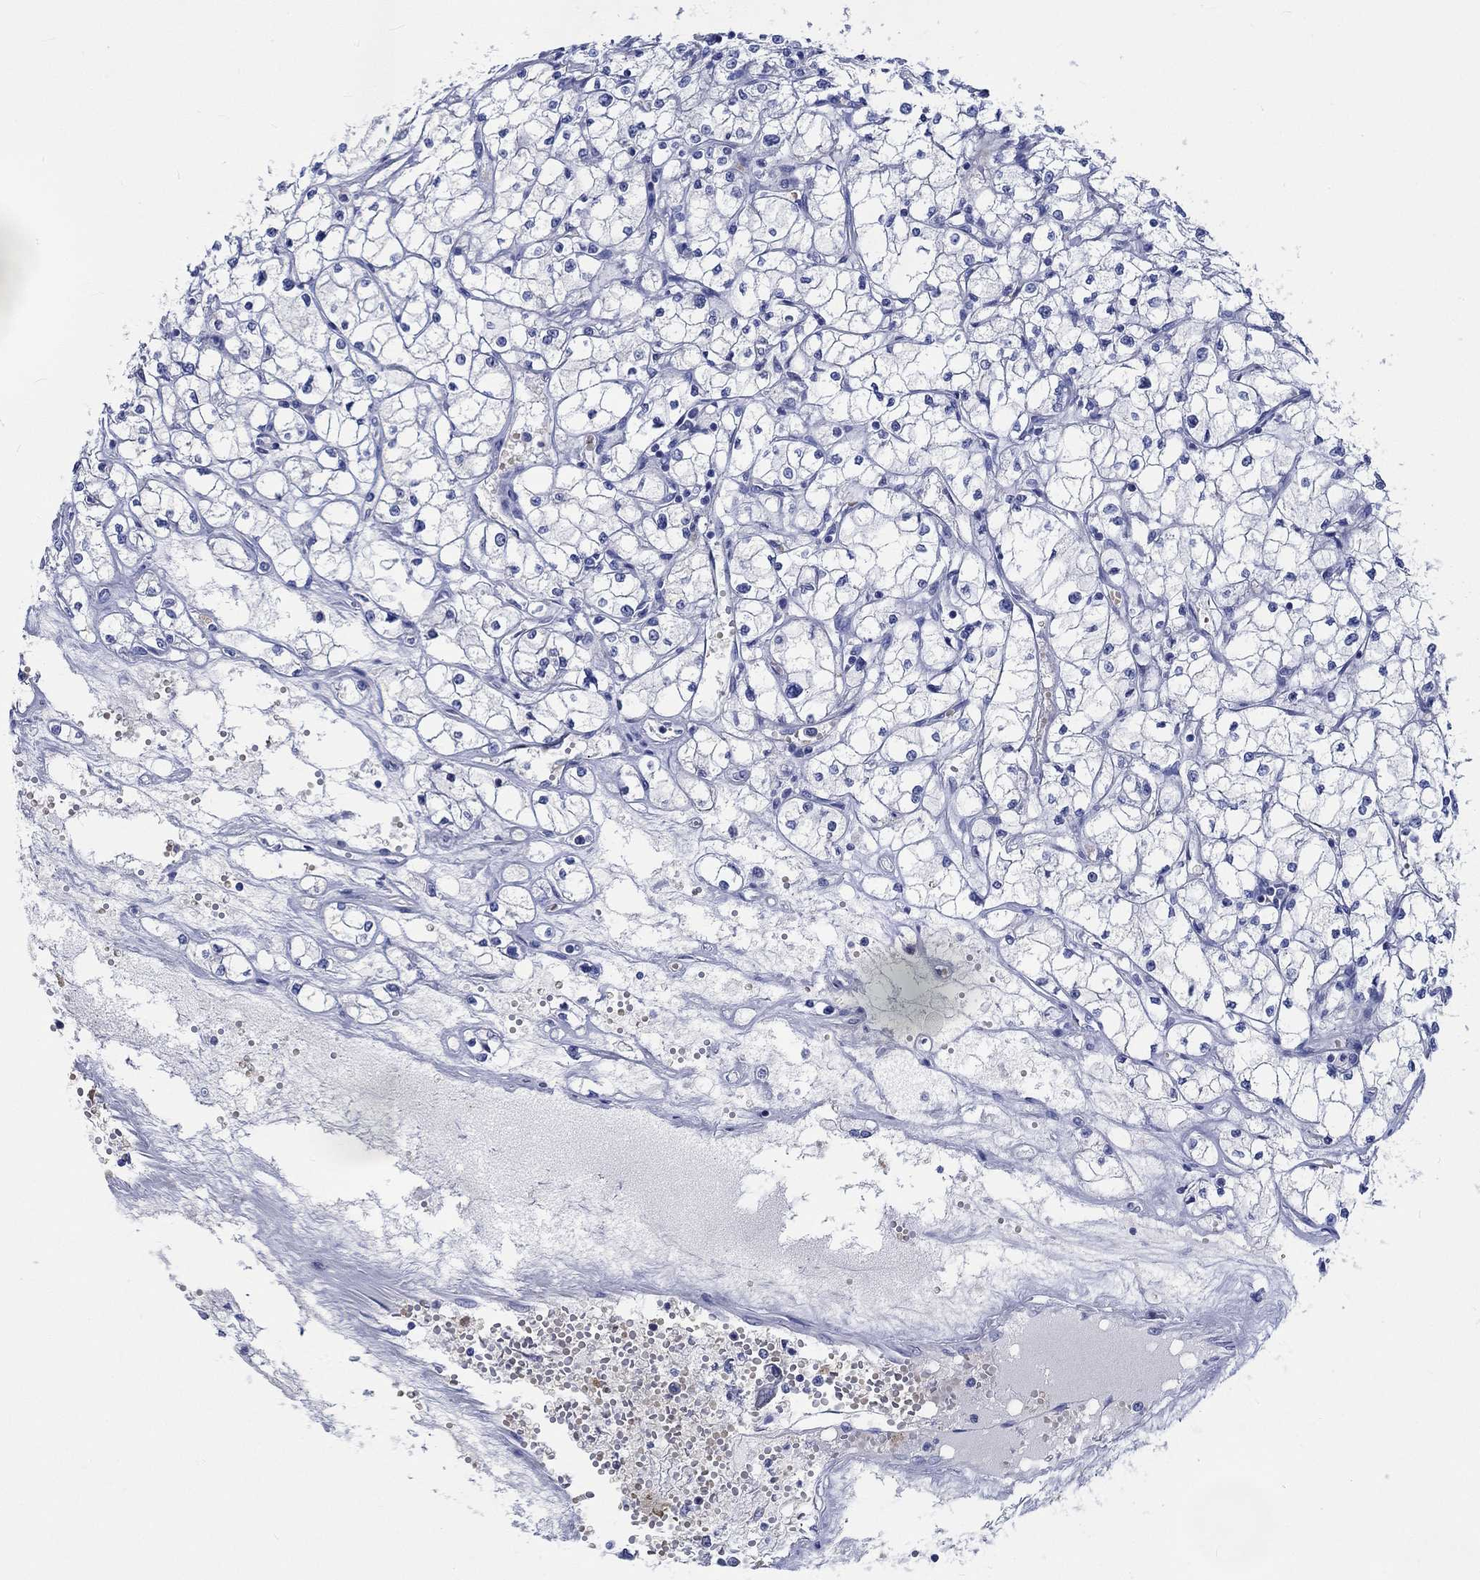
{"staining": {"intensity": "negative", "quantity": "none", "location": "none"}, "tissue": "renal cancer", "cell_type": "Tumor cells", "image_type": "cancer", "snomed": [{"axis": "morphology", "description": "Adenocarcinoma, NOS"}, {"axis": "topography", "description": "Kidney"}], "caption": "There is no significant positivity in tumor cells of renal adenocarcinoma.", "gene": "KCNA1", "patient": {"sex": "male", "age": 67}}